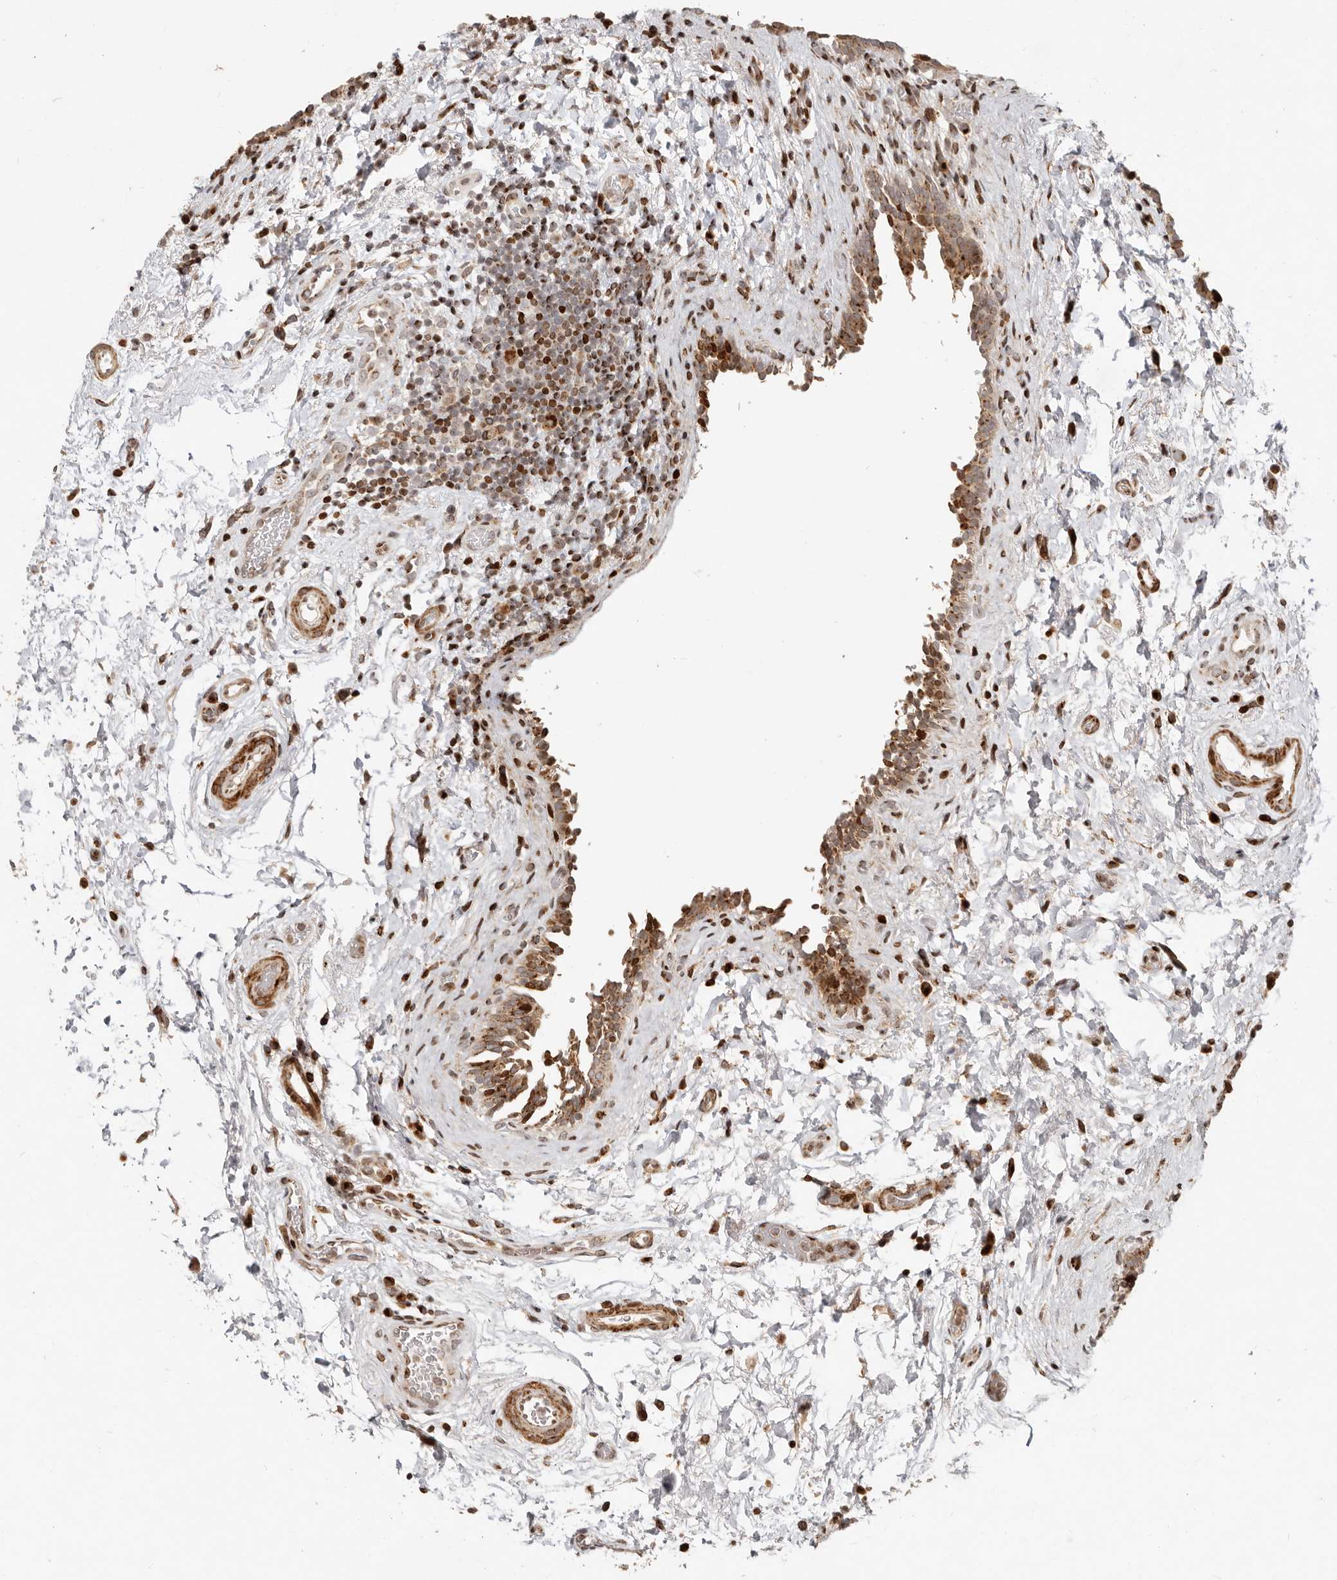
{"staining": {"intensity": "moderate", "quantity": ">75%", "location": "cytoplasmic/membranous,nuclear"}, "tissue": "urinary bladder", "cell_type": "Urothelial cells", "image_type": "normal", "snomed": [{"axis": "morphology", "description": "Normal tissue, NOS"}, {"axis": "topography", "description": "Urinary bladder"}], "caption": "This histopathology image reveals unremarkable urinary bladder stained with IHC to label a protein in brown. The cytoplasmic/membranous,nuclear of urothelial cells show moderate positivity for the protein. Nuclei are counter-stained blue.", "gene": "TRIM4", "patient": {"sex": "male", "age": 83}}